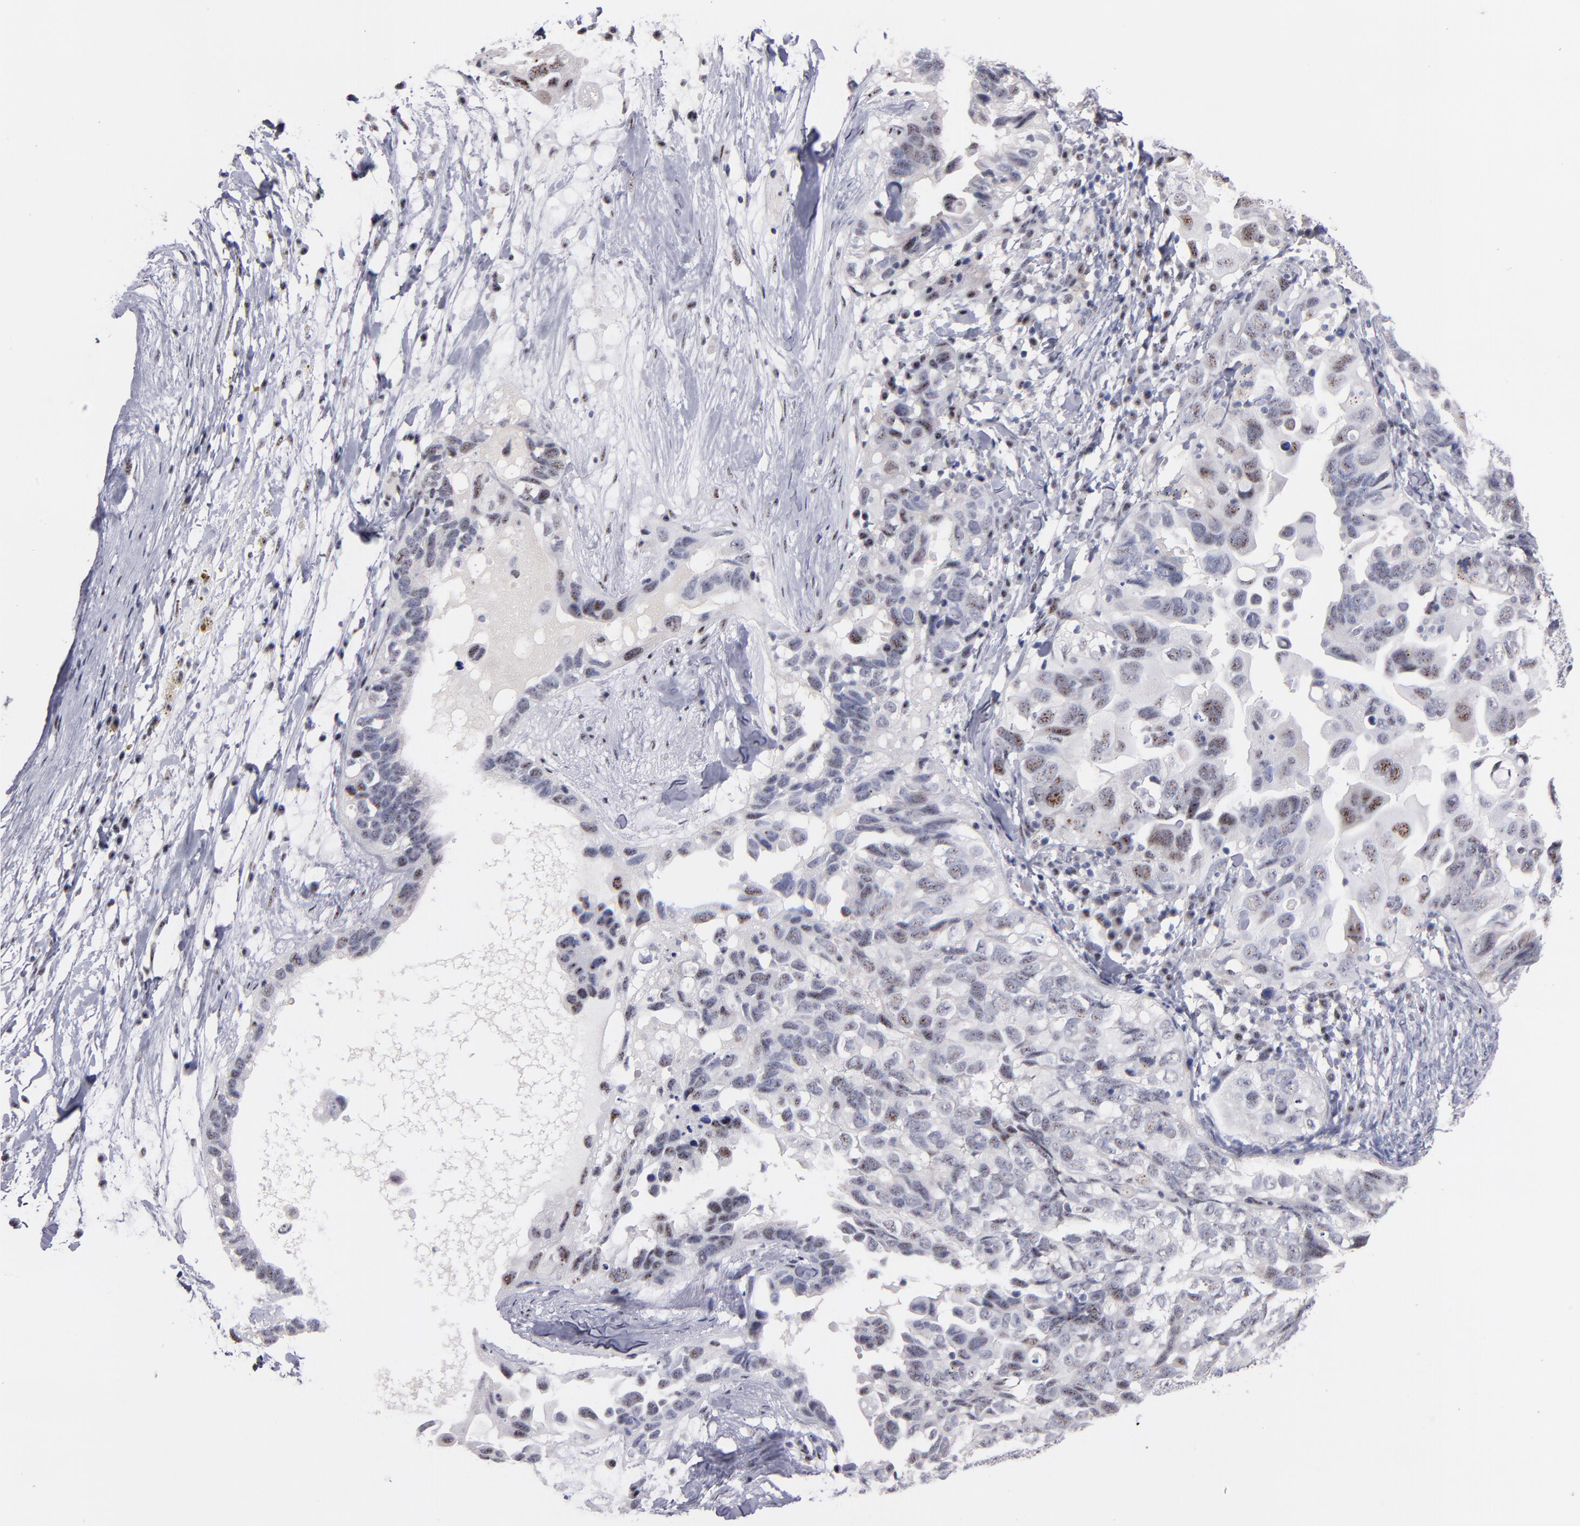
{"staining": {"intensity": "moderate", "quantity": "25%-75%", "location": "nuclear"}, "tissue": "ovarian cancer", "cell_type": "Tumor cells", "image_type": "cancer", "snomed": [{"axis": "morphology", "description": "Cystadenocarcinoma, serous, NOS"}, {"axis": "topography", "description": "Ovary"}], "caption": "A brown stain highlights moderate nuclear staining of a protein in ovarian cancer tumor cells. (Stains: DAB in brown, nuclei in blue, Microscopy: brightfield microscopy at high magnification).", "gene": "RAF1", "patient": {"sex": "female", "age": 82}}